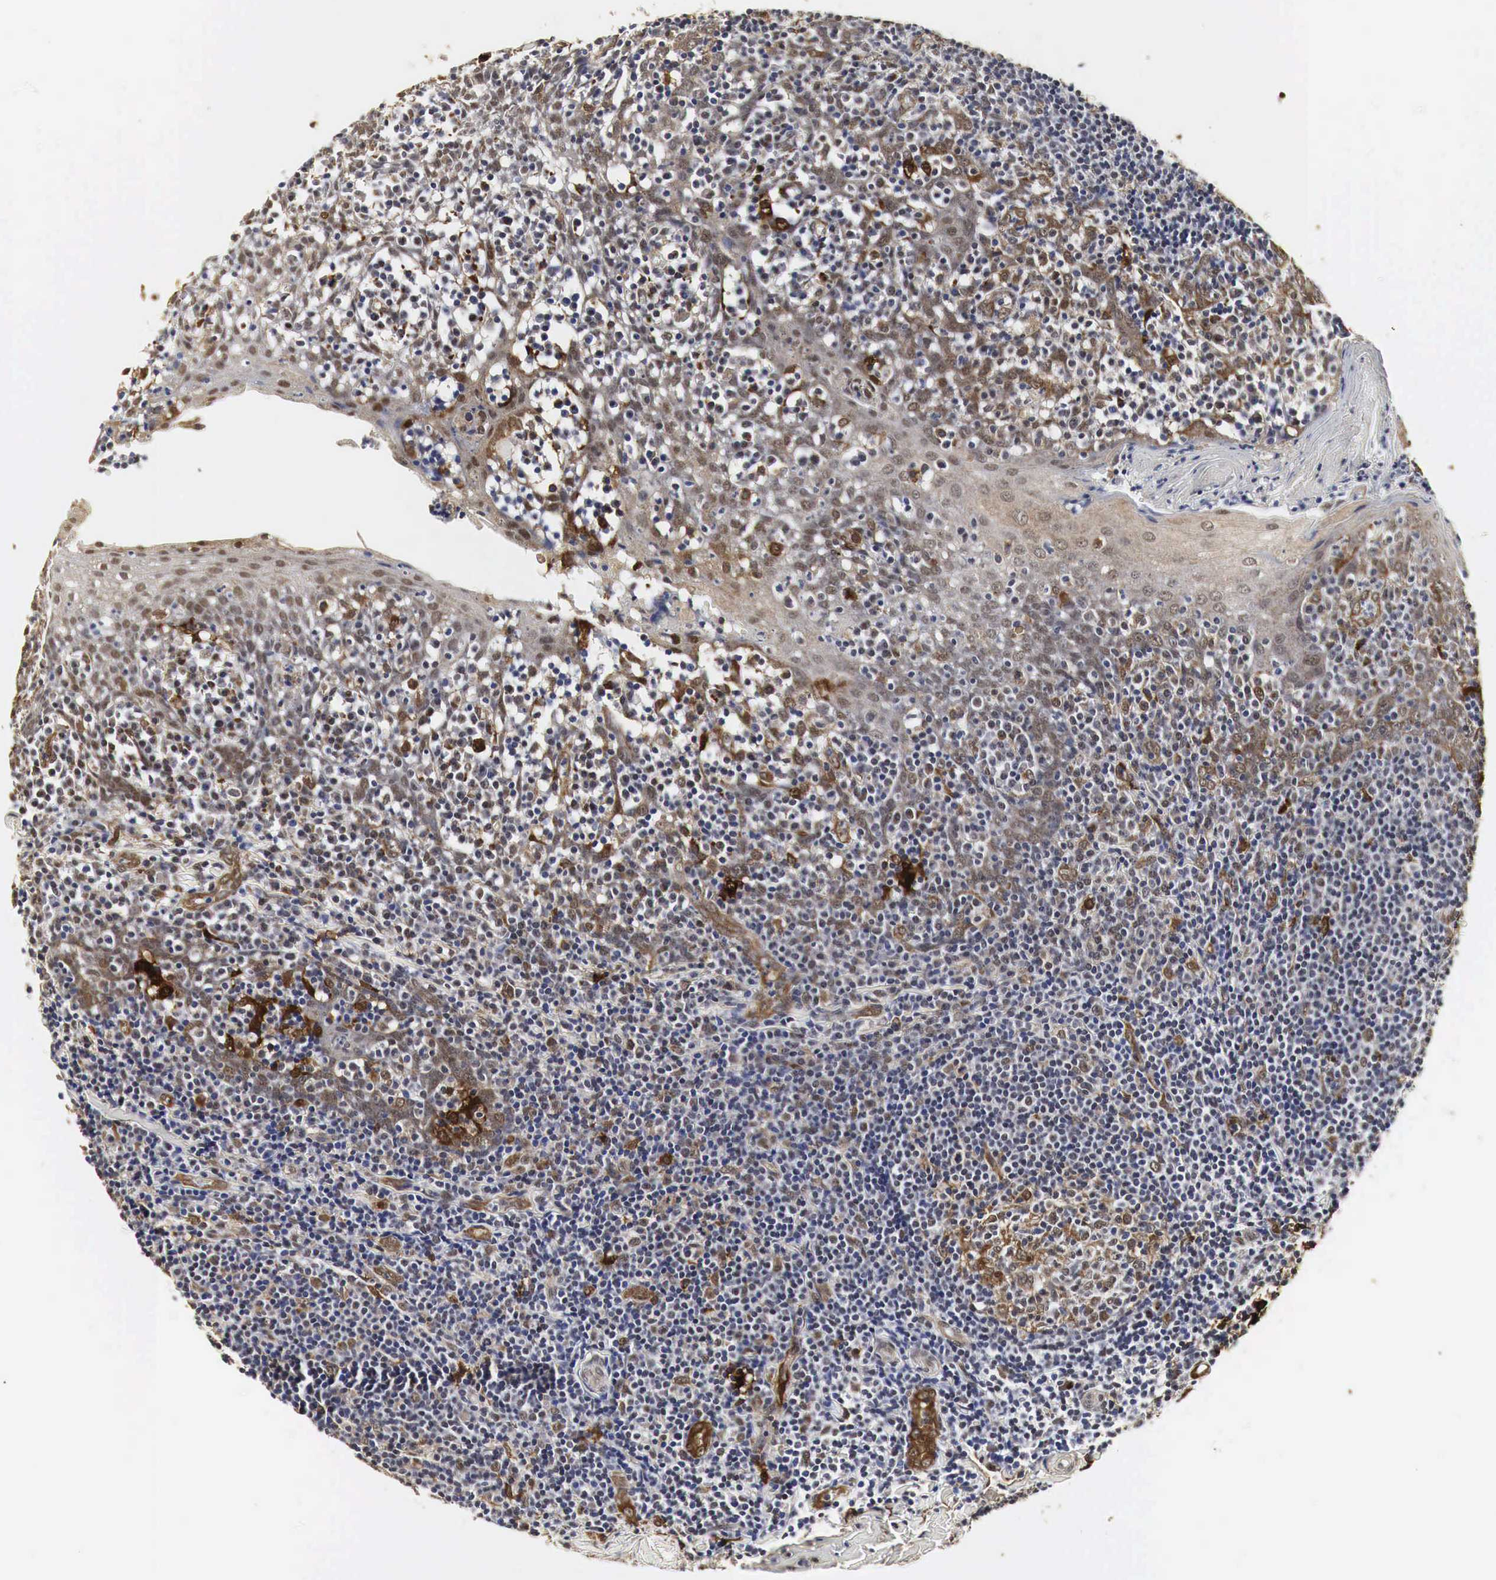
{"staining": {"intensity": "weak", "quantity": "<25%", "location": "cytoplasmic/membranous"}, "tissue": "tonsil", "cell_type": "Germinal center cells", "image_type": "normal", "snomed": [{"axis": "morphology", "description": "Normal tissue, NOS"}, {"axis": "topography", "description": "Tonsil"}], "caption": "Immunohistochemical staining of unremarkable tonsil exhibits no significant positivity in germinal center cells. (Brightfield microscopy of DAB (3,3'-diaminobenzidine) immunohistochemistry at high magnification).", "gene": "SPIN1", "patient": {"sex": "female", "age": 41}}